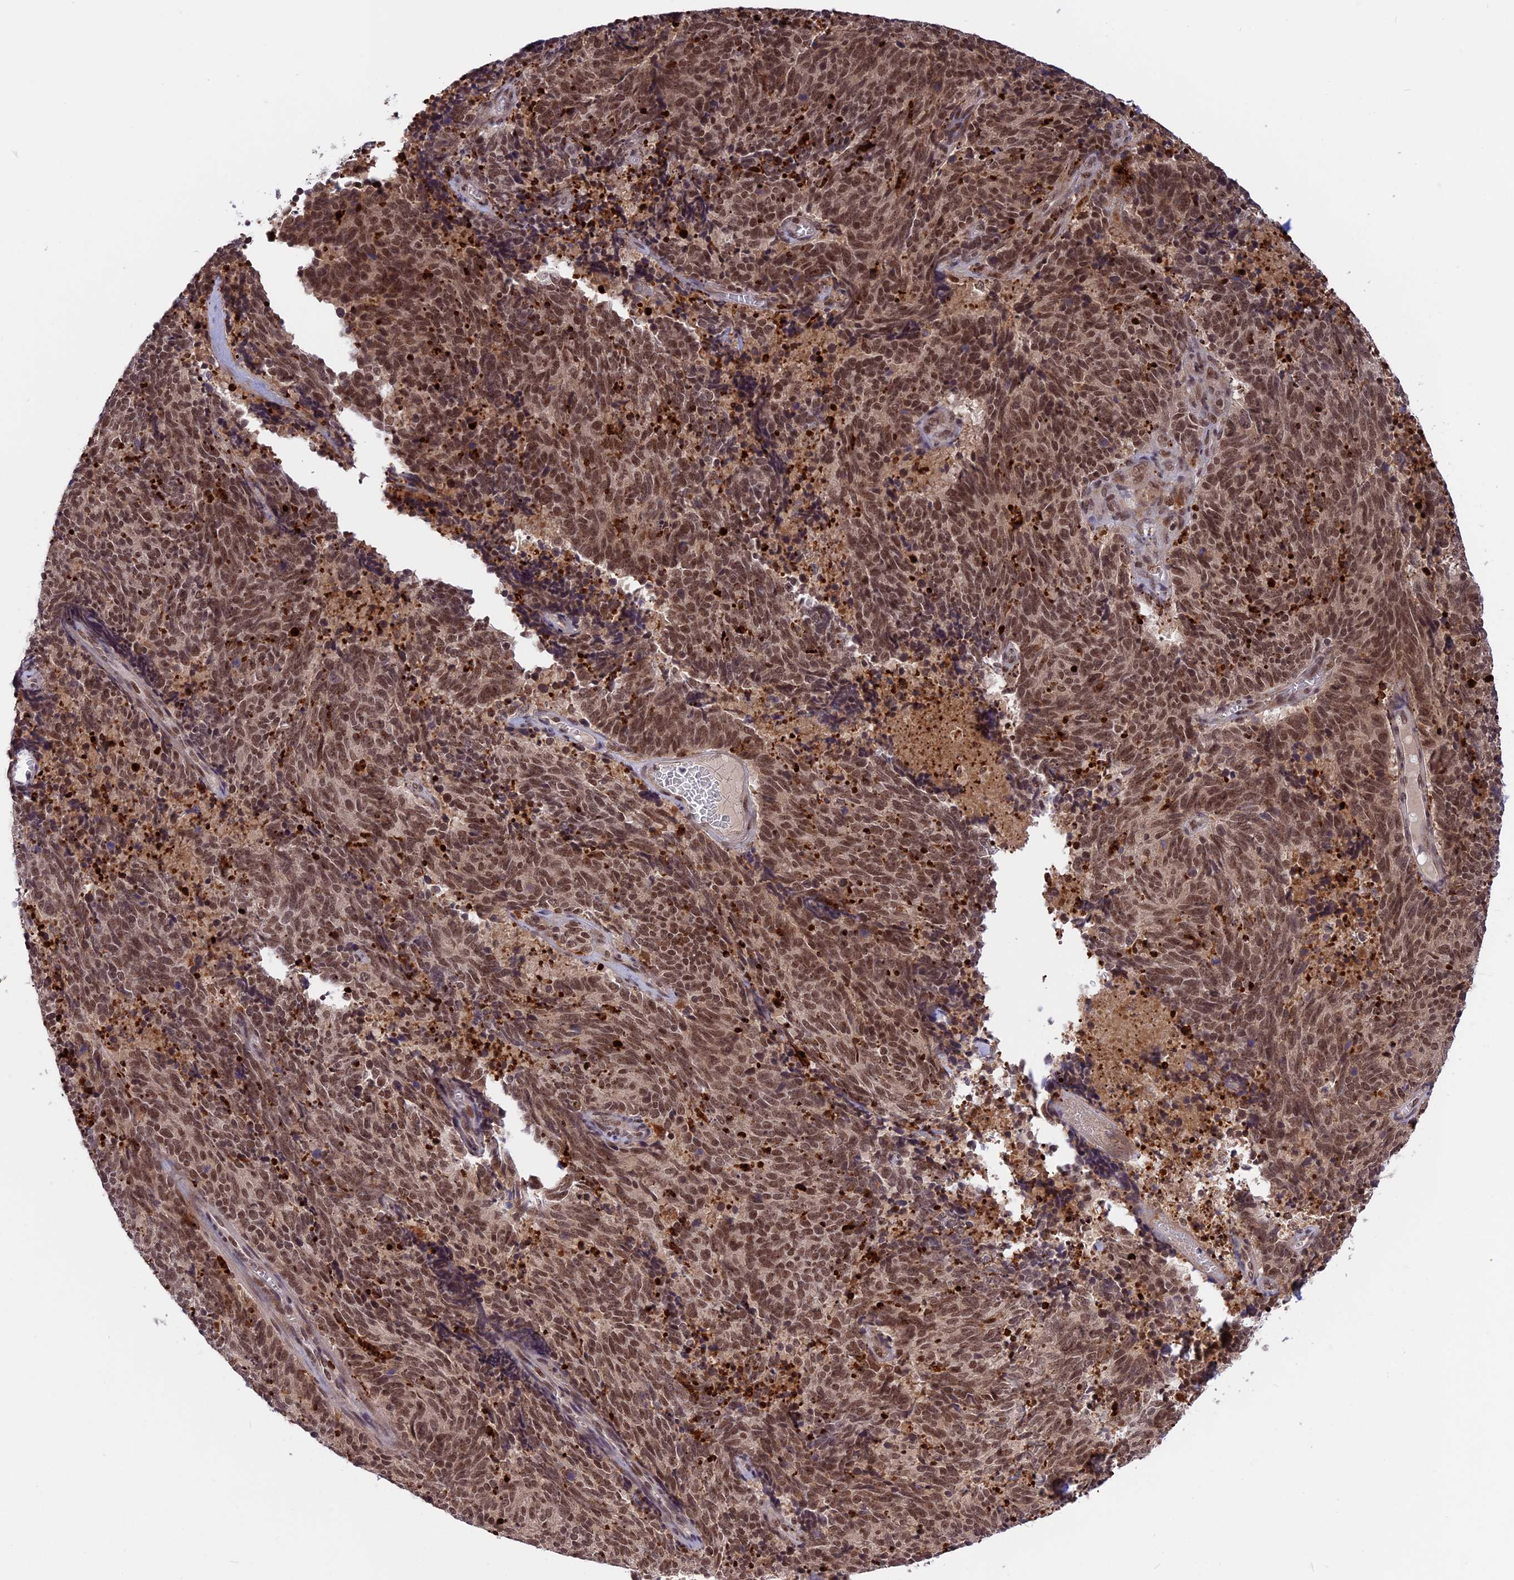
{"staining": {"intensity": "moderate", "quantity": ">75%", "location": "nuclear"}, "tissue": "cervical cancer", "cell_type": "Tumor cells", "image_type": "cancer", "snomed": [{"axis": "morphology", "description": "Squamous cell carcinoma, NOS"}, {"axis": "topography", "description": "Cervix"}], "caption": "This micrograph exhibits cervical cancer (squamous cell carcinoma) stained with immunohistochemistry to label a protein in brown. The nuclear of tumor cells show moderate positivity for the protein. Nuclei are counter-stained blue.", "gene": "POLR2C", "patient": {"sex": "female", "age": 29}}